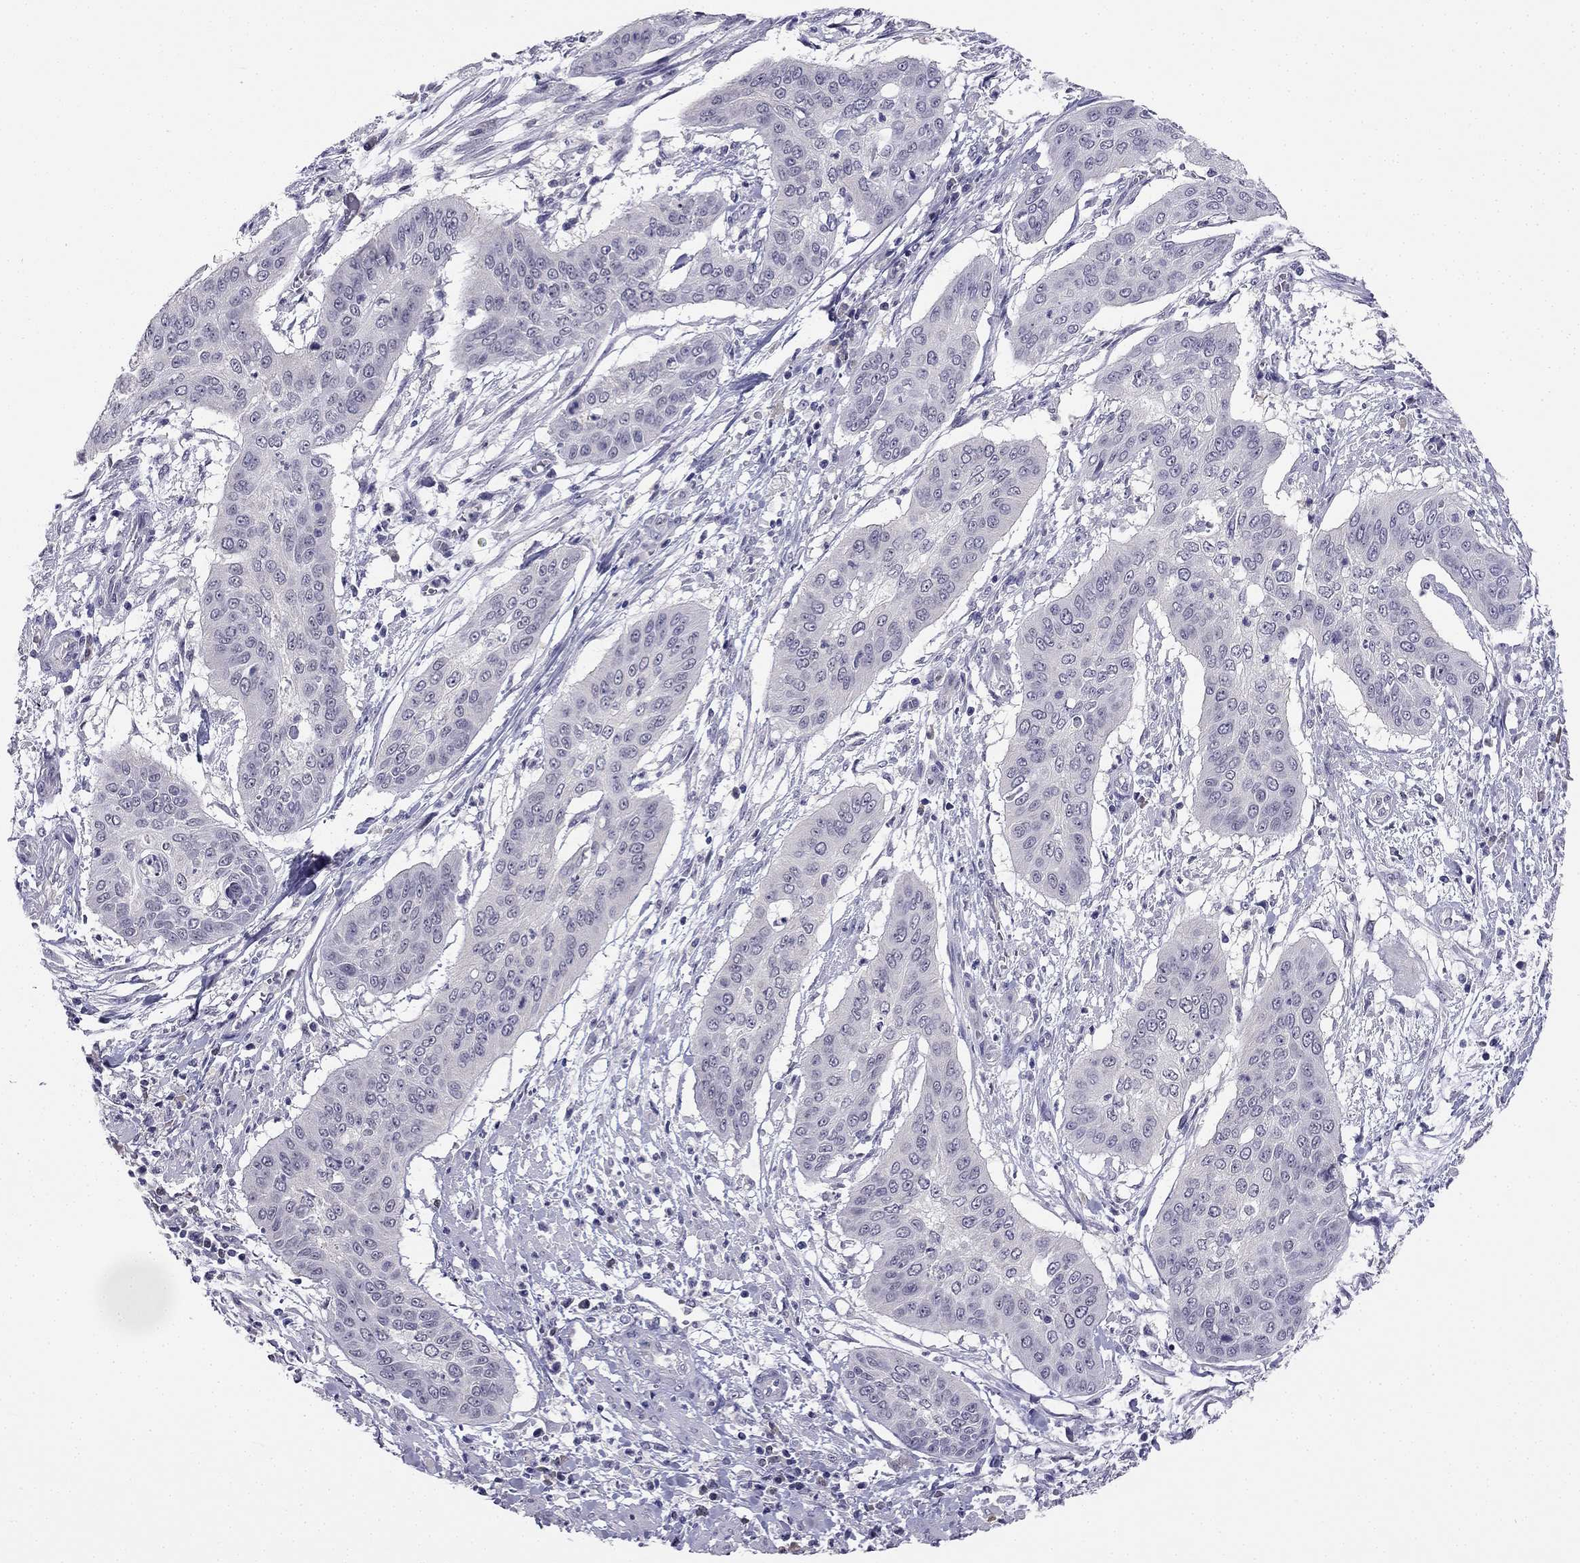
{"staining": {"intensity": "negative", "quantity": "none", "location": "none"}, "tissue": "cervical cancer", "cell_type": "Tumor cells", "image_type": "cancer", "snomed": [{"axis": "morphology", "description": "Squamous cell carcinoma, NOS"}, {"axis": "topography", "description": "Cervix"}], "caption": "Immunohistochemical staining of cervical squamous cell carcinoma shows no significant expression in tumor cells.", "gene": "C16orf89", "patient": {"sex": "female", "age": 39}}